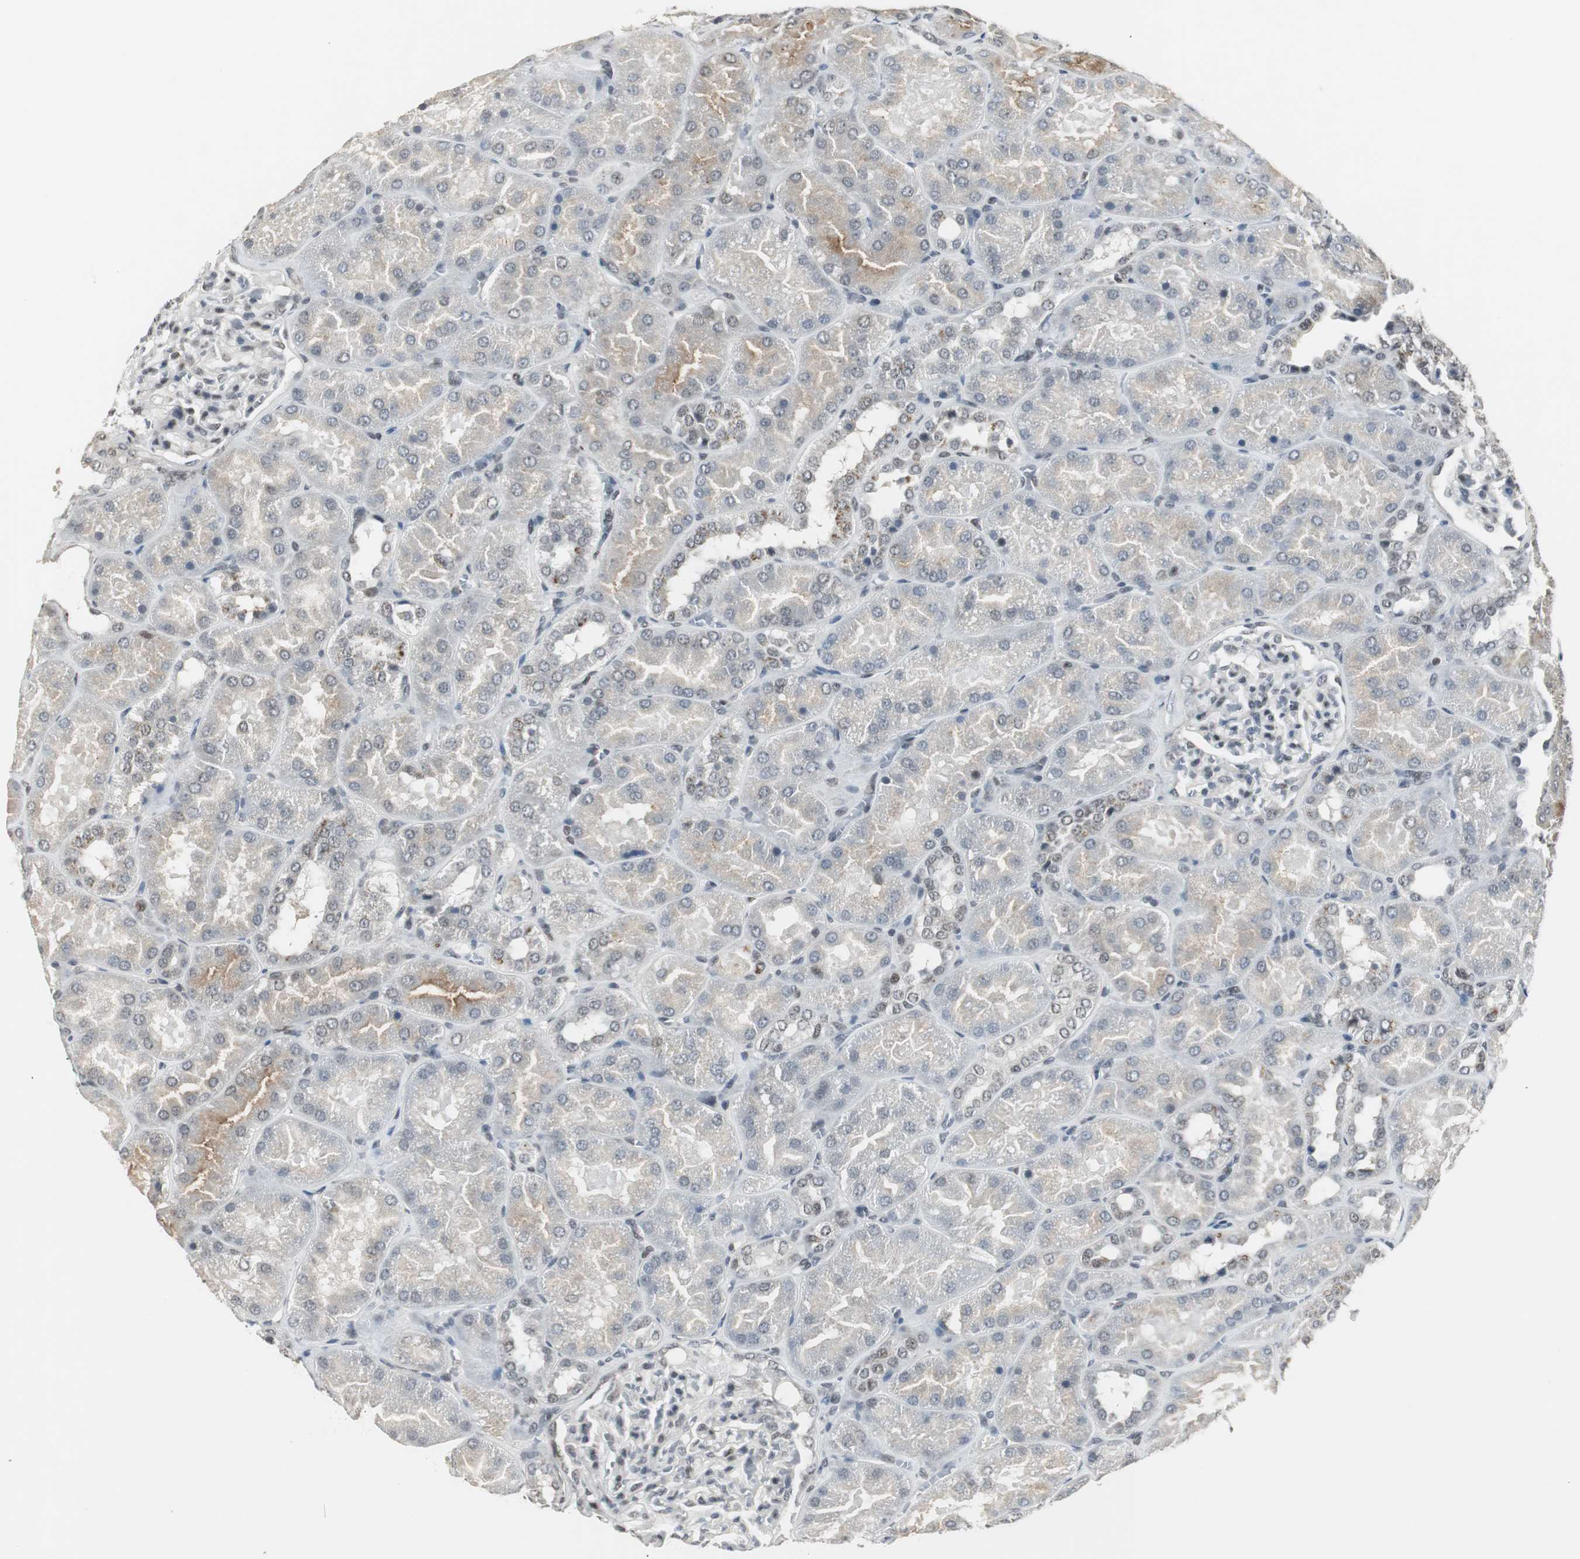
{"staining": {"intensity": "weak", "quantity": "<25%", "location": "nuclear"}, "tissue": "kidney", "cell_type": "Cells in glomeruli", "image_type": "normal", "snomed": [{"axis": "morphology", "description": "Normal tissue, NOS"}, {"axis": "topography", "description": "Kidney"}], "caption": "Immunohistochemistry (IHC) histopathology image of unremarkable kidney: kidney stained with DAB (3,3'-diaminobenzidine) shows no significant protein staining in cells in glomeruli.", "gene": "MPG", "patient": {"sex": "male", "age": 28}}